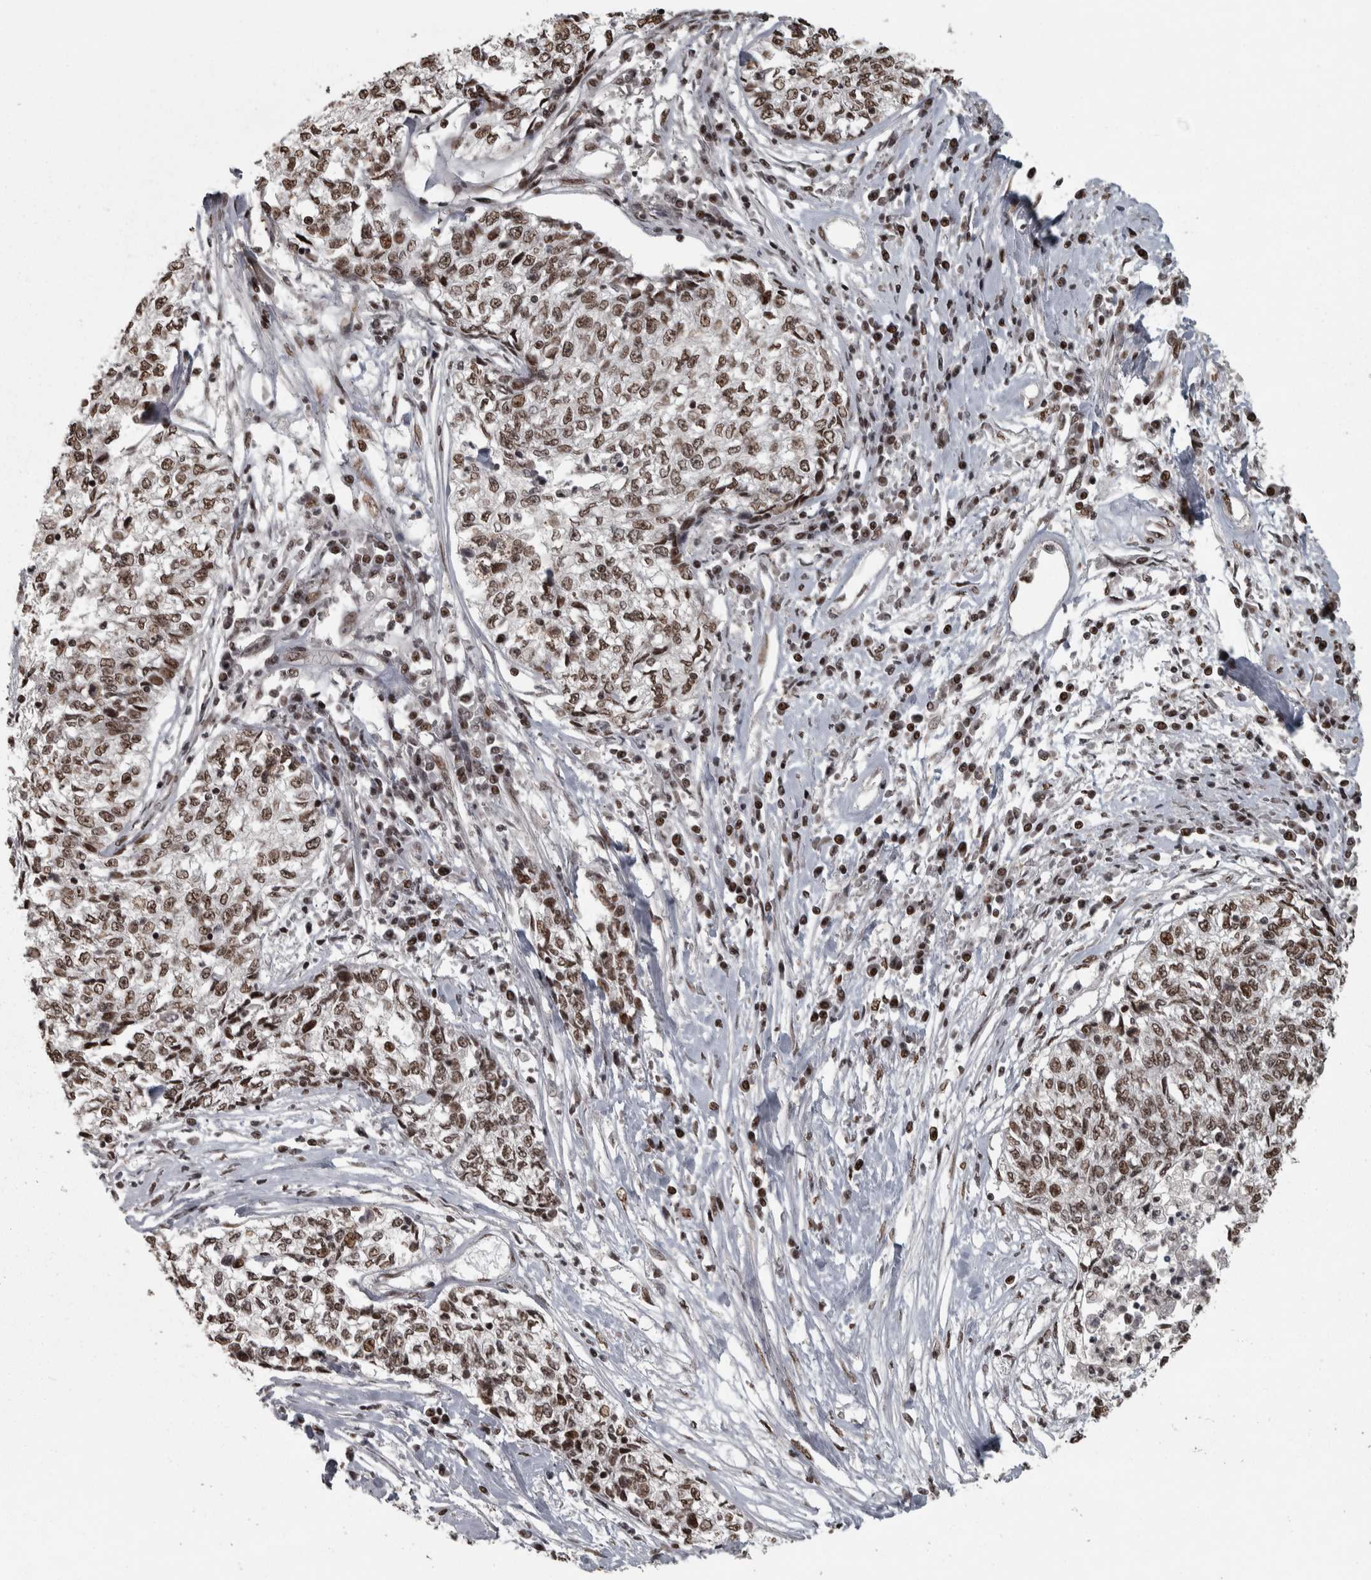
{"staining": {"intensity": "moderate", "quantity": ">75%", "location": "nuclear"}, "tissue": "cervical cancer", "cell_type": "Tumor cells", "image_type": "cancer", "snomed": [{"axis": "morphology", "description": "Squamous cell carcinoma, NOS"}, {"axis": "topography", "description": "Cervix"}], "caption": "Immunohistochemistry (DAB (3,3'-diaminobenzidine)) staining of squamous cell carcinoma (cervical) reveals moderate nuclear protein staining in approximately >75% of tumor cells. (DAB (3,3'-diaminobenzidine) IHC with brightfield microscopy, high magnification).", "gene": "ZFHX4", "patient": {"sex": "female", "age": 57}}